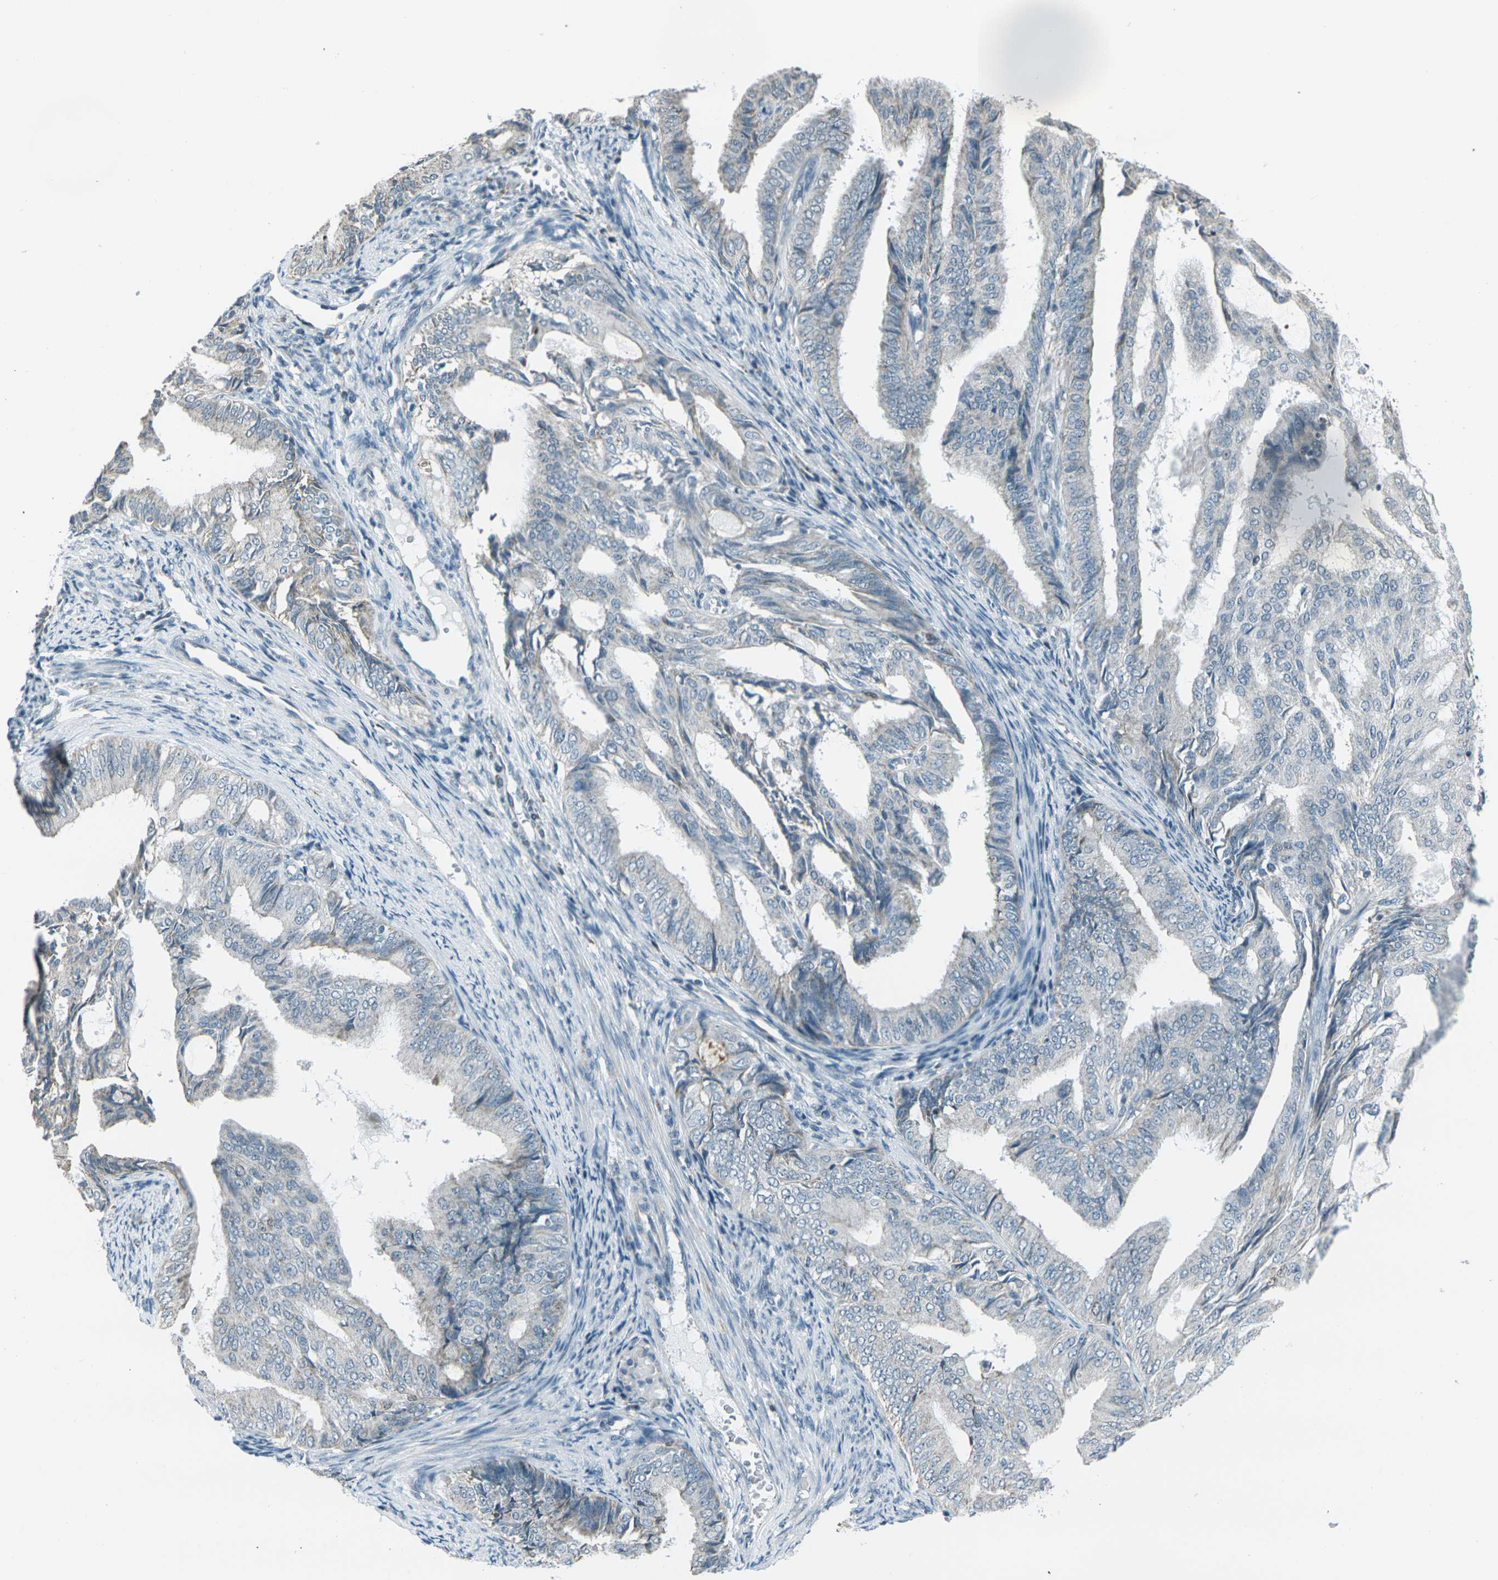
{"staining": {"intensity": "weak", "quantity": "25%-75%", "location": "cytoplasmic/membranous"}, "tissue": "endometrial cancer", "cell_type": "Tumor cells", "image_type": "cancer", "snomed": [{"axis": "morphology", "description": "Adenocarcinoma, NOS"}, {"axis": "topography", "description": "Endometrium"}], "caption": "The immunohistochemical stain labels weak cytoplasmic/membranous positivity in tumor cells of adenocarcinoma (endometrial) tissue. Immunohistochemistry (ihc) stains the protein of interest in brown and the nuclei are stained blue.", "gene": "H2BC1", "patient": {"sex": "female", "age": 58}}